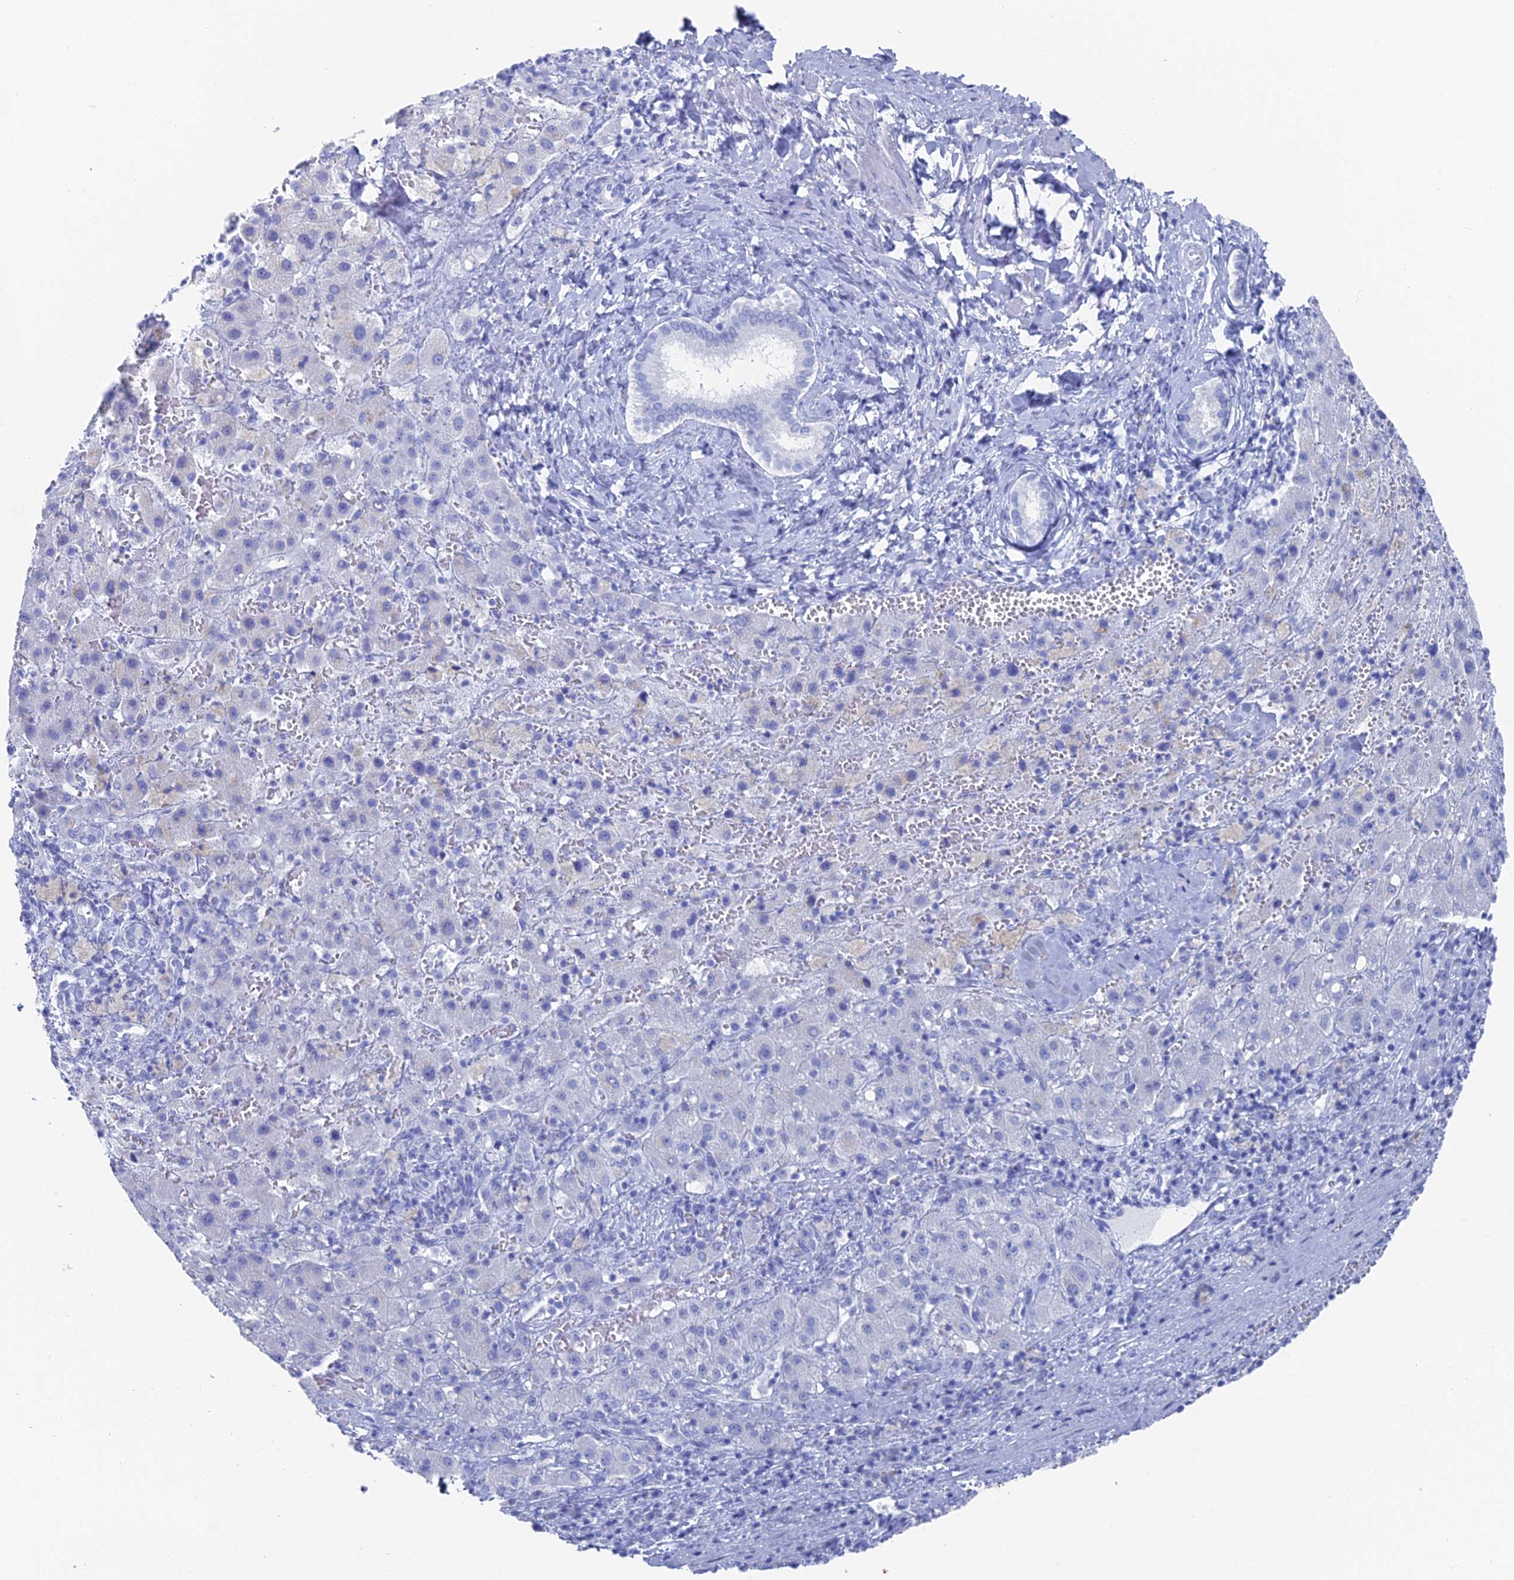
{"staining": {"intensity": "negative", "quantity": "none", "location": "none"}, "tissue": "liver cancer", "cell_type": "Tumor cells", "image_type": "cancer", "snomed": [{"axis": "morphology", "description": "Carcinoma, Hepatocellular, NOS"}, {"axis": "topography", "description": "Liver"}], "caption": "Immunohistochemistry (IHC) of human liver cancer shows no staining in tumor cells.", "gene": "ENPP3", "patient": {"sex": "female", "age": 58}}